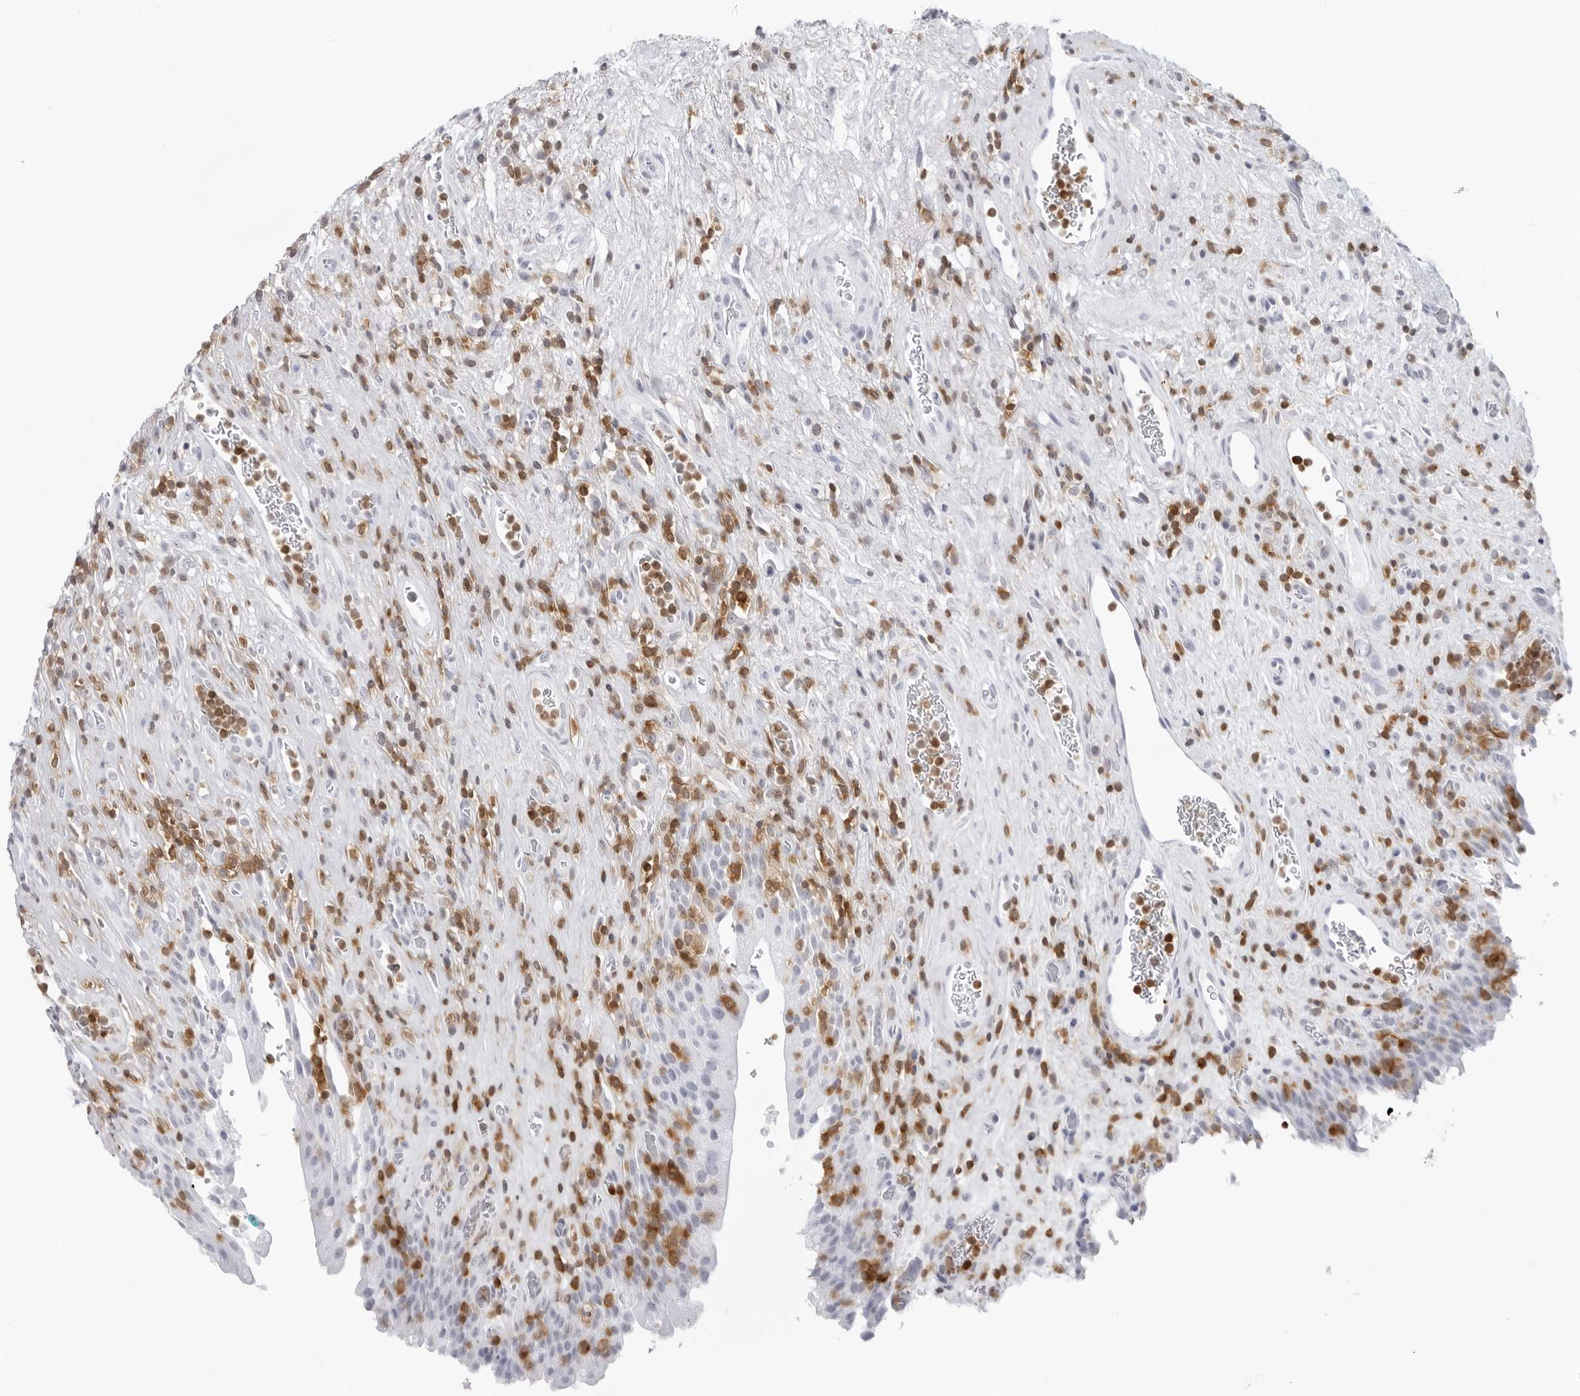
{"staining": {"intensity": "negative", "quantity": "none", "location": "none"}, "tissue": "urinary bladder", "cell_type": "Urothelial cells", "image_type": "normal", "snomed": [{"axis": "morphology", "description": "Normal tissue, NOS"}, {"axis": "morphology", "description": "Inflammation, NOS"}, {"axis": "topography", "description": "Urinary bladder"}], "caption": "Immunohistochemistry of unremarkable urinary bladder reveals no staining in urothelial cells.", "gene": "FMNL1", "patient": {"sex": "female", "age": 75}}